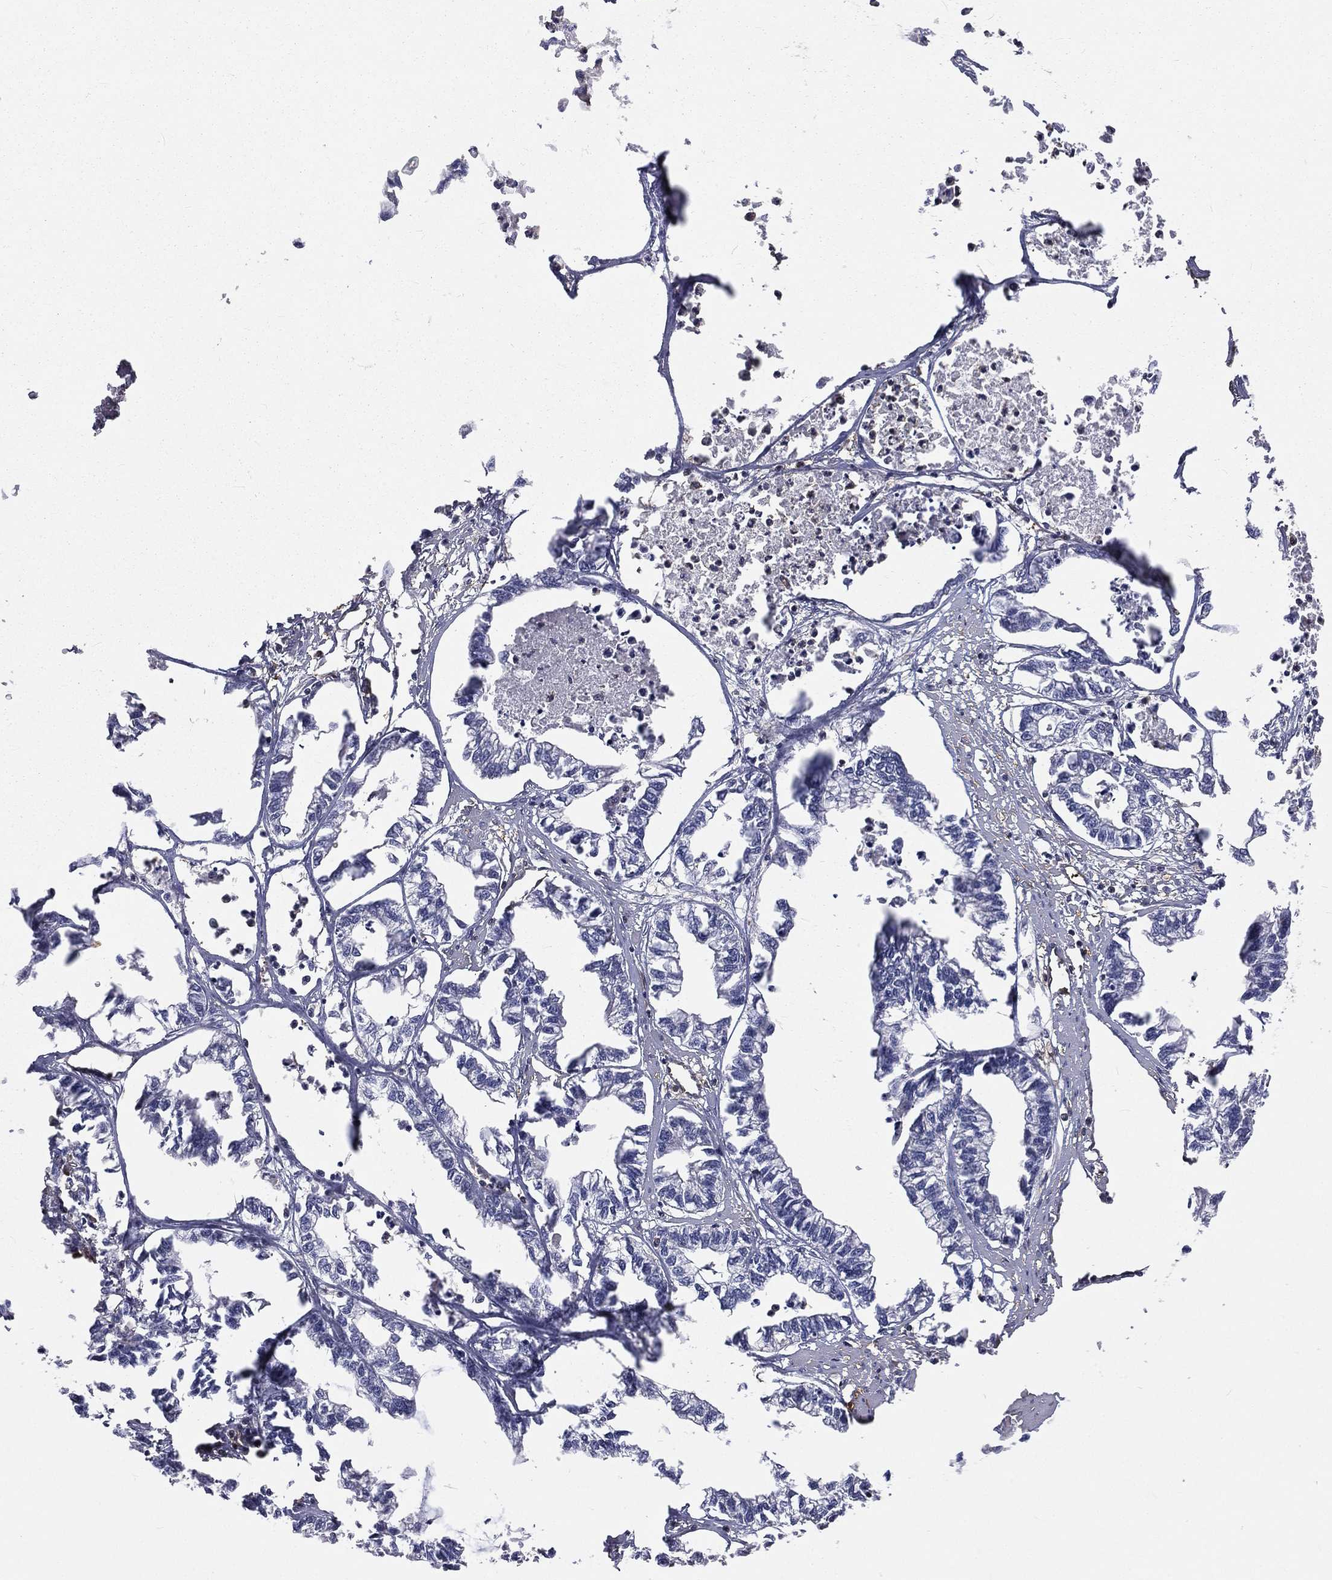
{"staining": {"intensity": "negative", "quantity": "none", "location": "none"}, "tissue": "stomach cancer", "cell_type": "Tumor cells", "image_type": "cancer", "snomed": [{"axis": "morphology", "description": "Adenocarcinoma, NOS"}, {"axis": "topography", "description": "Stomach"}], "caption": "Immunohistochemistry photomicrograph of stomach adenocarcinoma stained for a protein (brown), which exhibits no positivity in tumor cells. (DAB (3,3'-diaminobenzidine) IHC with hematoxylin counter stain).", "gene": "TBC1D2", "patient": {"sex": "male", "age": 83}}